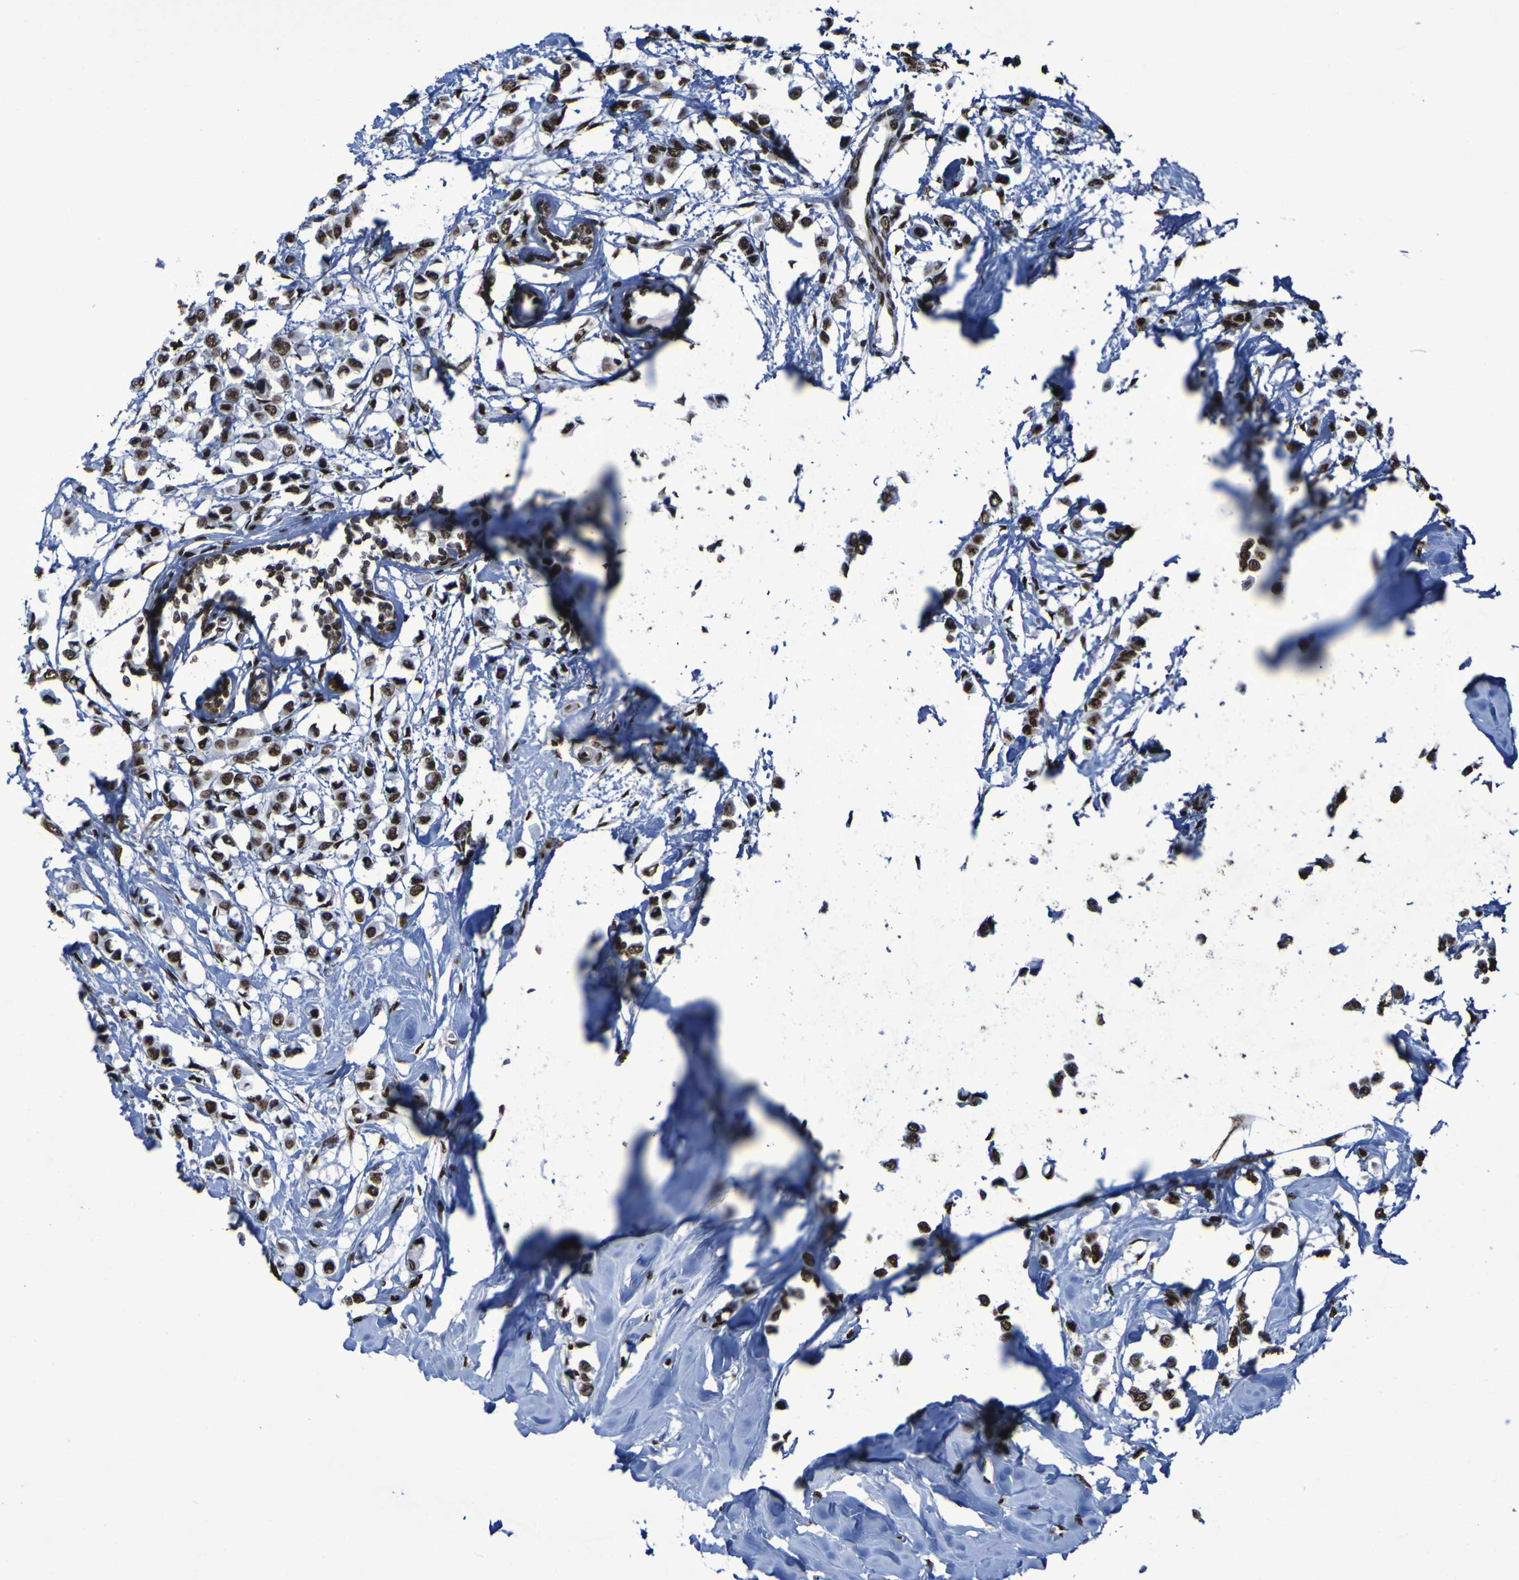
{"staining": {"intensity": "strong", "quantity": ">75%", "location": "nuclear"}, "tissue": "breast cancer", "cell_type": "Tumor cells", "image_type": "cancer", "snomed": [{"axis": "morphology", "description": "Lobular carcinoma"}, {"axis": "topography", "description": "Breast"}], "caption": "Breast lobular carcinoma was stained to show a protein in brown. There is high levels of strong nuclear positivity in about >75% of tumor cells.", "gene": "HNRNPR", "patient": {"sex": "female", "age": 51}}